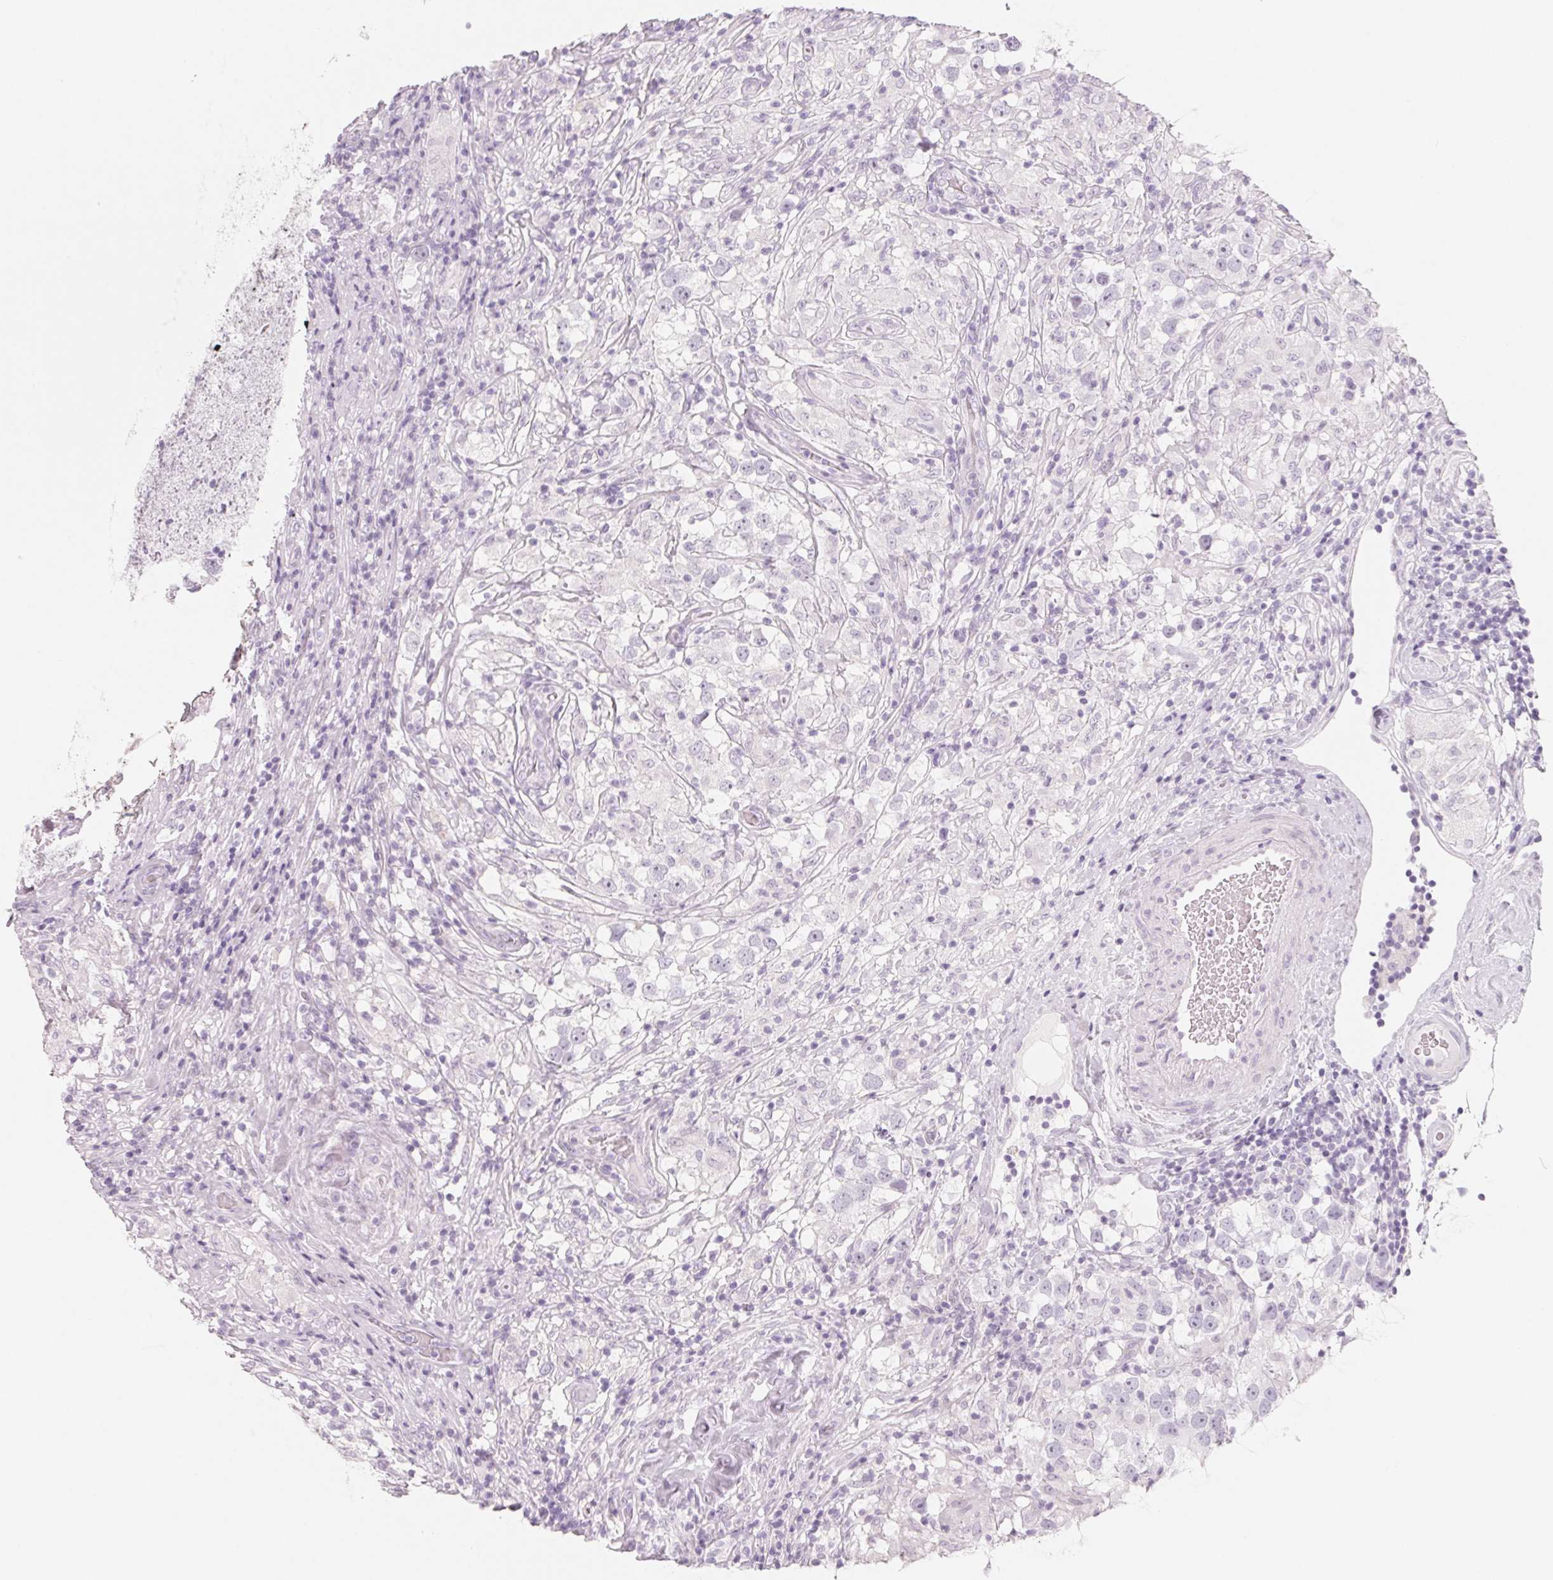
{"staining": {"intensity": "negative", "quantity": "none", "location": "none"}, "tissue": "testis cancer", "cell_type": "Tumor cells", "image_type": "cancer", "snomed": [{"axis": "morphology", "description": "Seminoma, NOS"}, {"axis": "topography", "description": "Testis"}], "caption": "A micrograph of human seminoma (testis) is negative for staining in tumor cells.", "gene": "SH3GL2", "patient": {"sex": "male", "age": 46}}